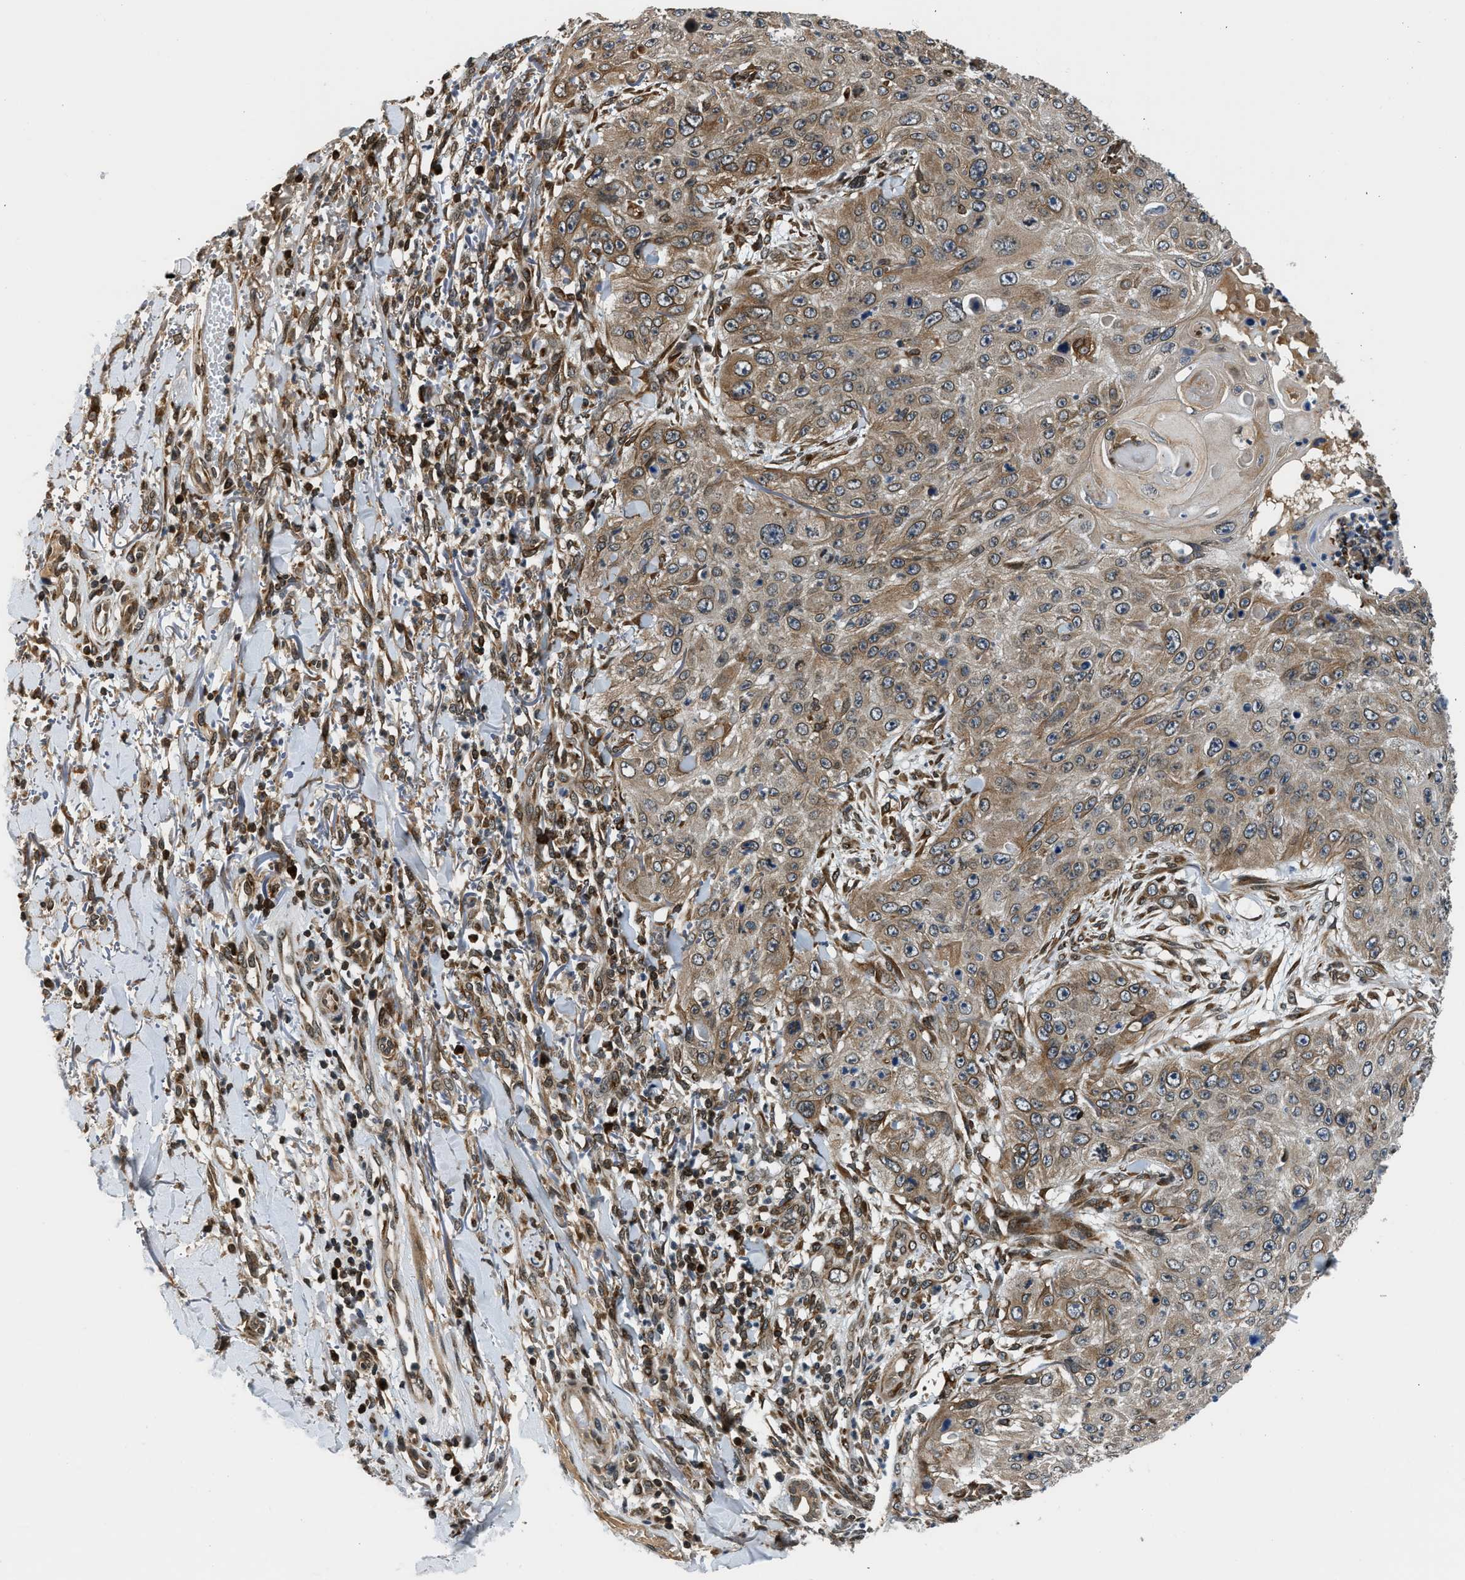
{"staining": {"intensity": "moderate", "quantity": ">75%", "location": "cytoplasmic/membranous"}, "tissue": "skin cancer", "cell_type": "Tumor cells", "image_type": "cancer", "snomed": [{"axis": "morphology", "description": "Squamous cell carcinoma, NOS"}, {"axis": "topography", "description": "Skin"}], "caption": "Human skin squamous cell carcinoma stained with a protein marker reveals moderate staining in tumor cells.", "gene": "RETREG3", "patient": {"sex": "female", "age": 80}}